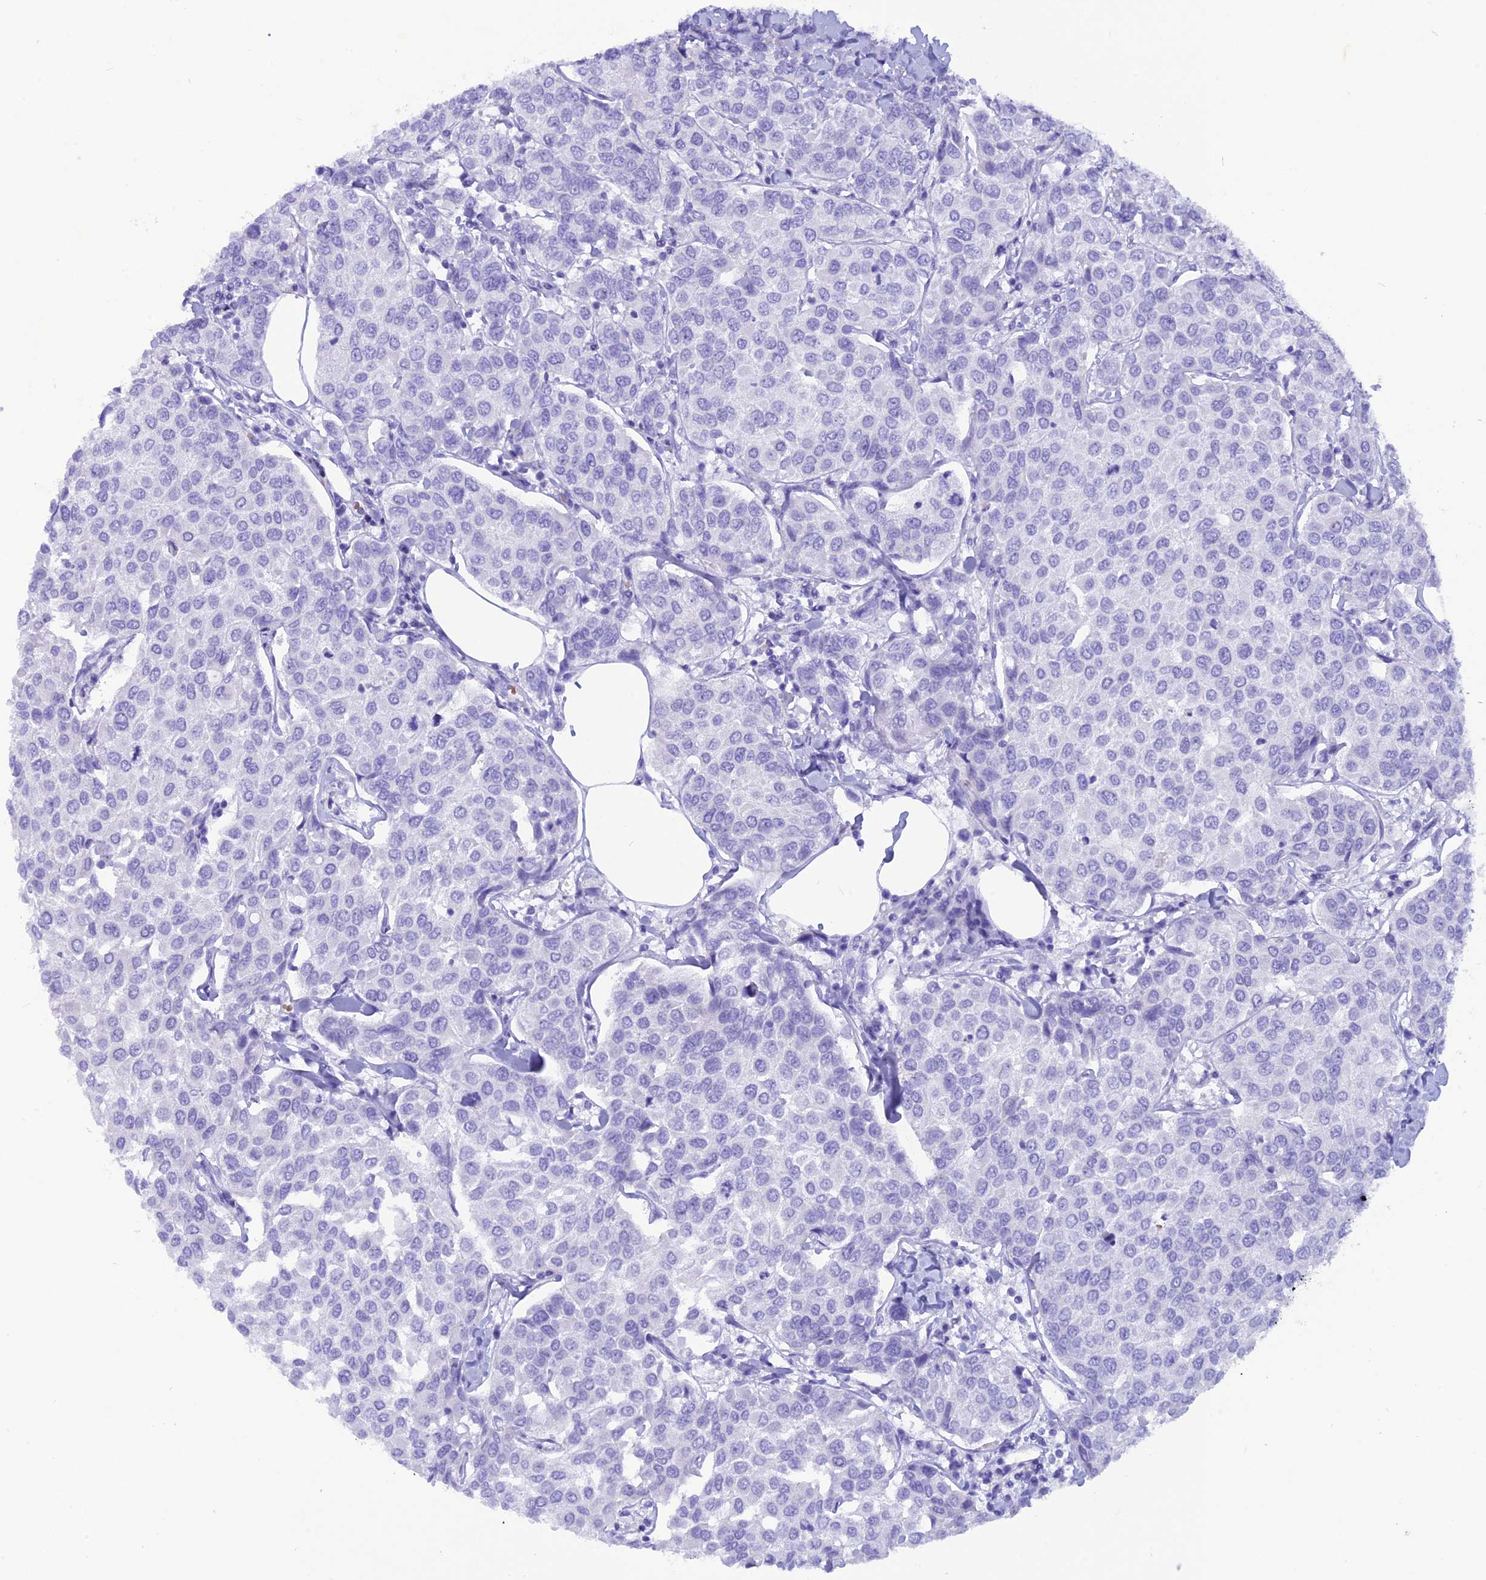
{"staining": {"intensity": "negative", "quantity": "none", "location": "none"}, "tissue": "breast cancer", "cell_type": "Tumor cells", "image_type": "cancer", "snomed": [{"axis": "morphology", "description": "Duct carcinoma"}, {"axis": "topography", "description": "Breast"}], "caption": "Breast cancer was stained to show a protein in brown. There is no significant positivity in tumor cells.", "gene": "GLYATL1", "patient": {"sex": "female", "age": 55}}